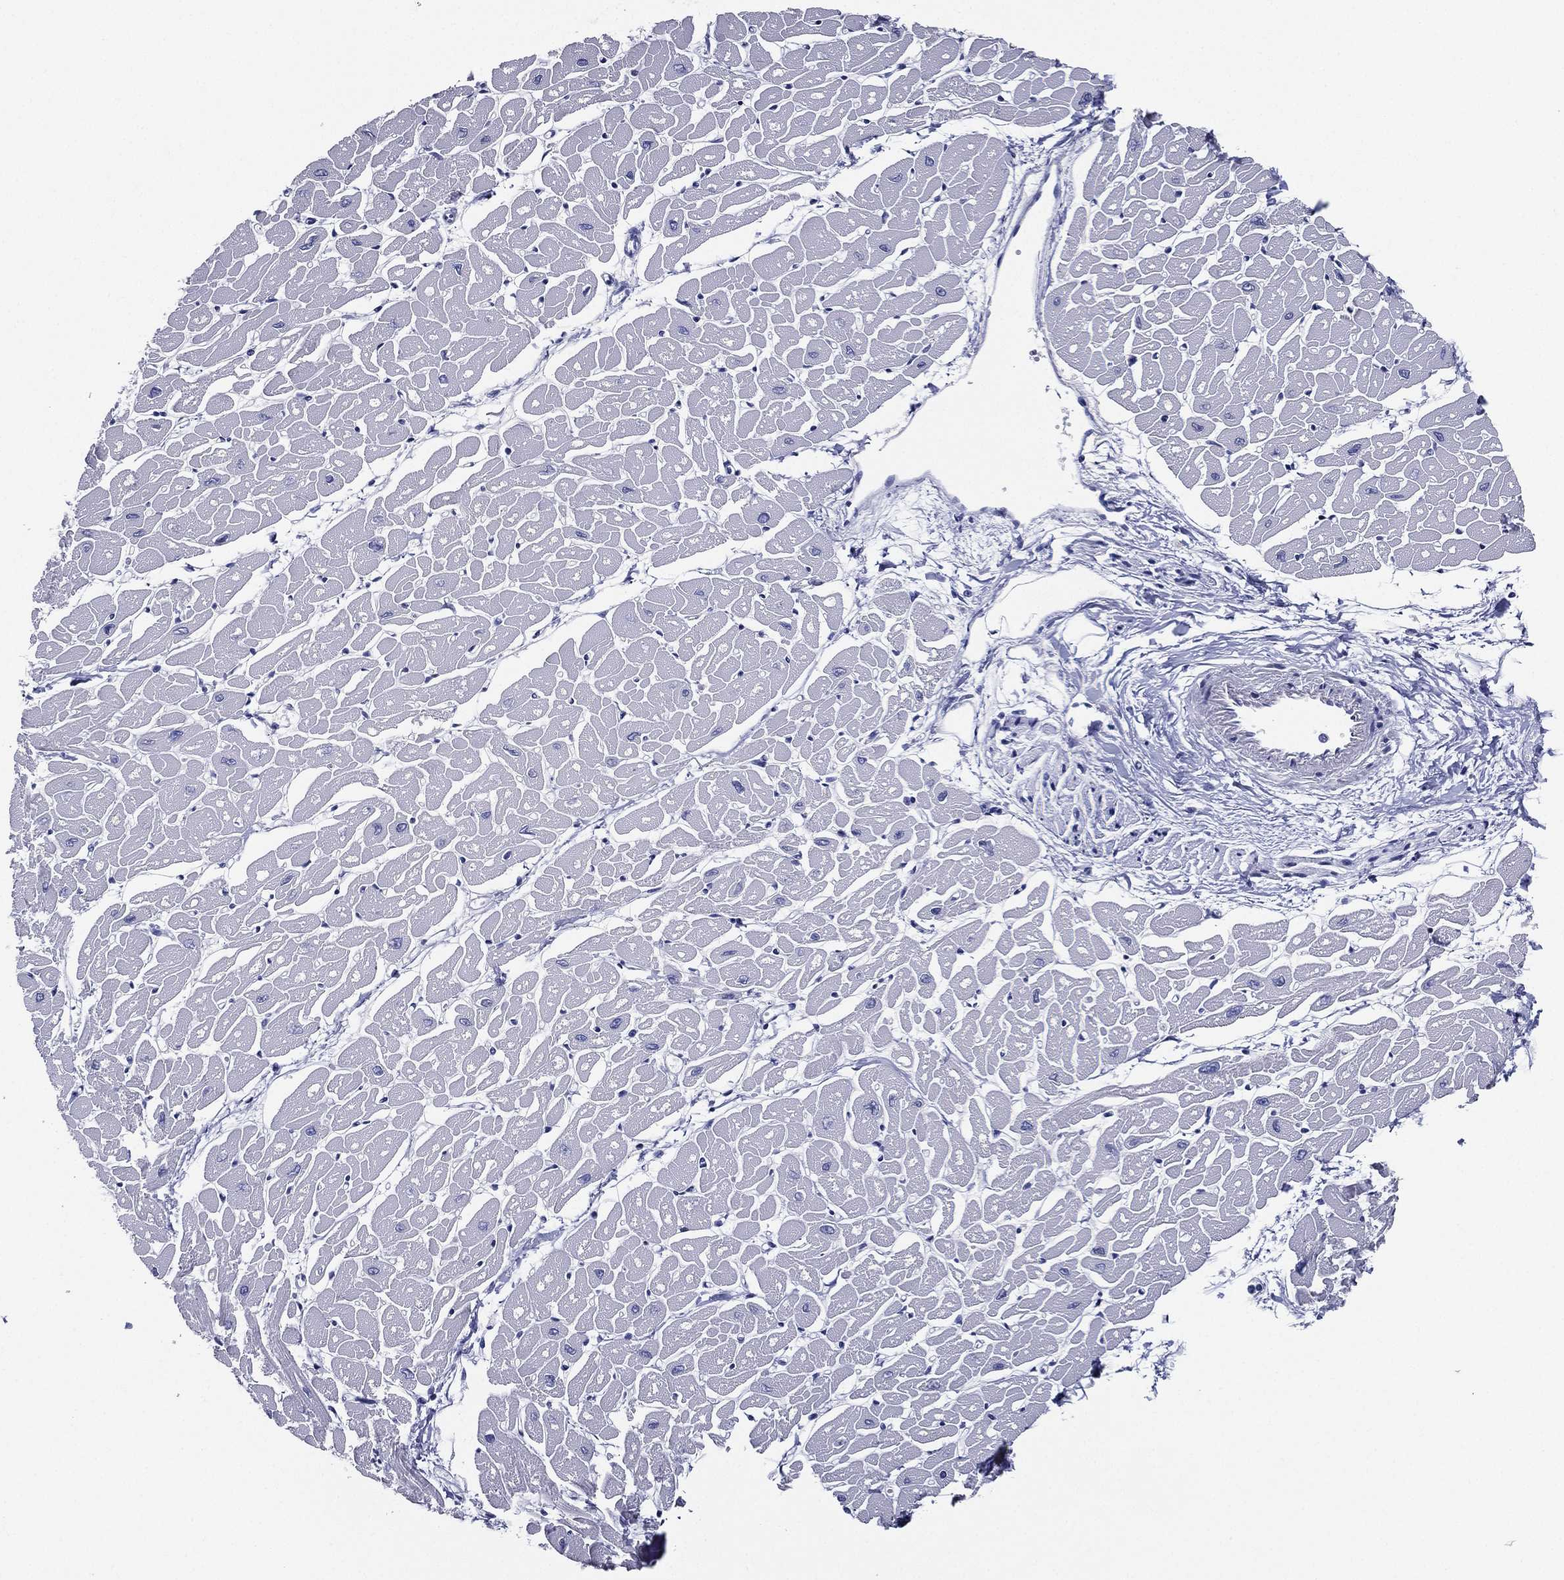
{"staining": {"intensity": "negative", "quantity": "none", "location": "none"}, "tissue": "heart muscle", "cell_type": "Cardiomyocytes", "image_type": "normal", "snomed": [{"axis": "morphology", "description": "Normal tissue, NOS"}, {"axis": "topography", "description": "Heart"}], "caption": "The IHC micrograph has no significant positivity in cardiomyocytes of heart muscle.", "gene": "TFAP2A", "patient": {"sex": "male", "age": 57}}